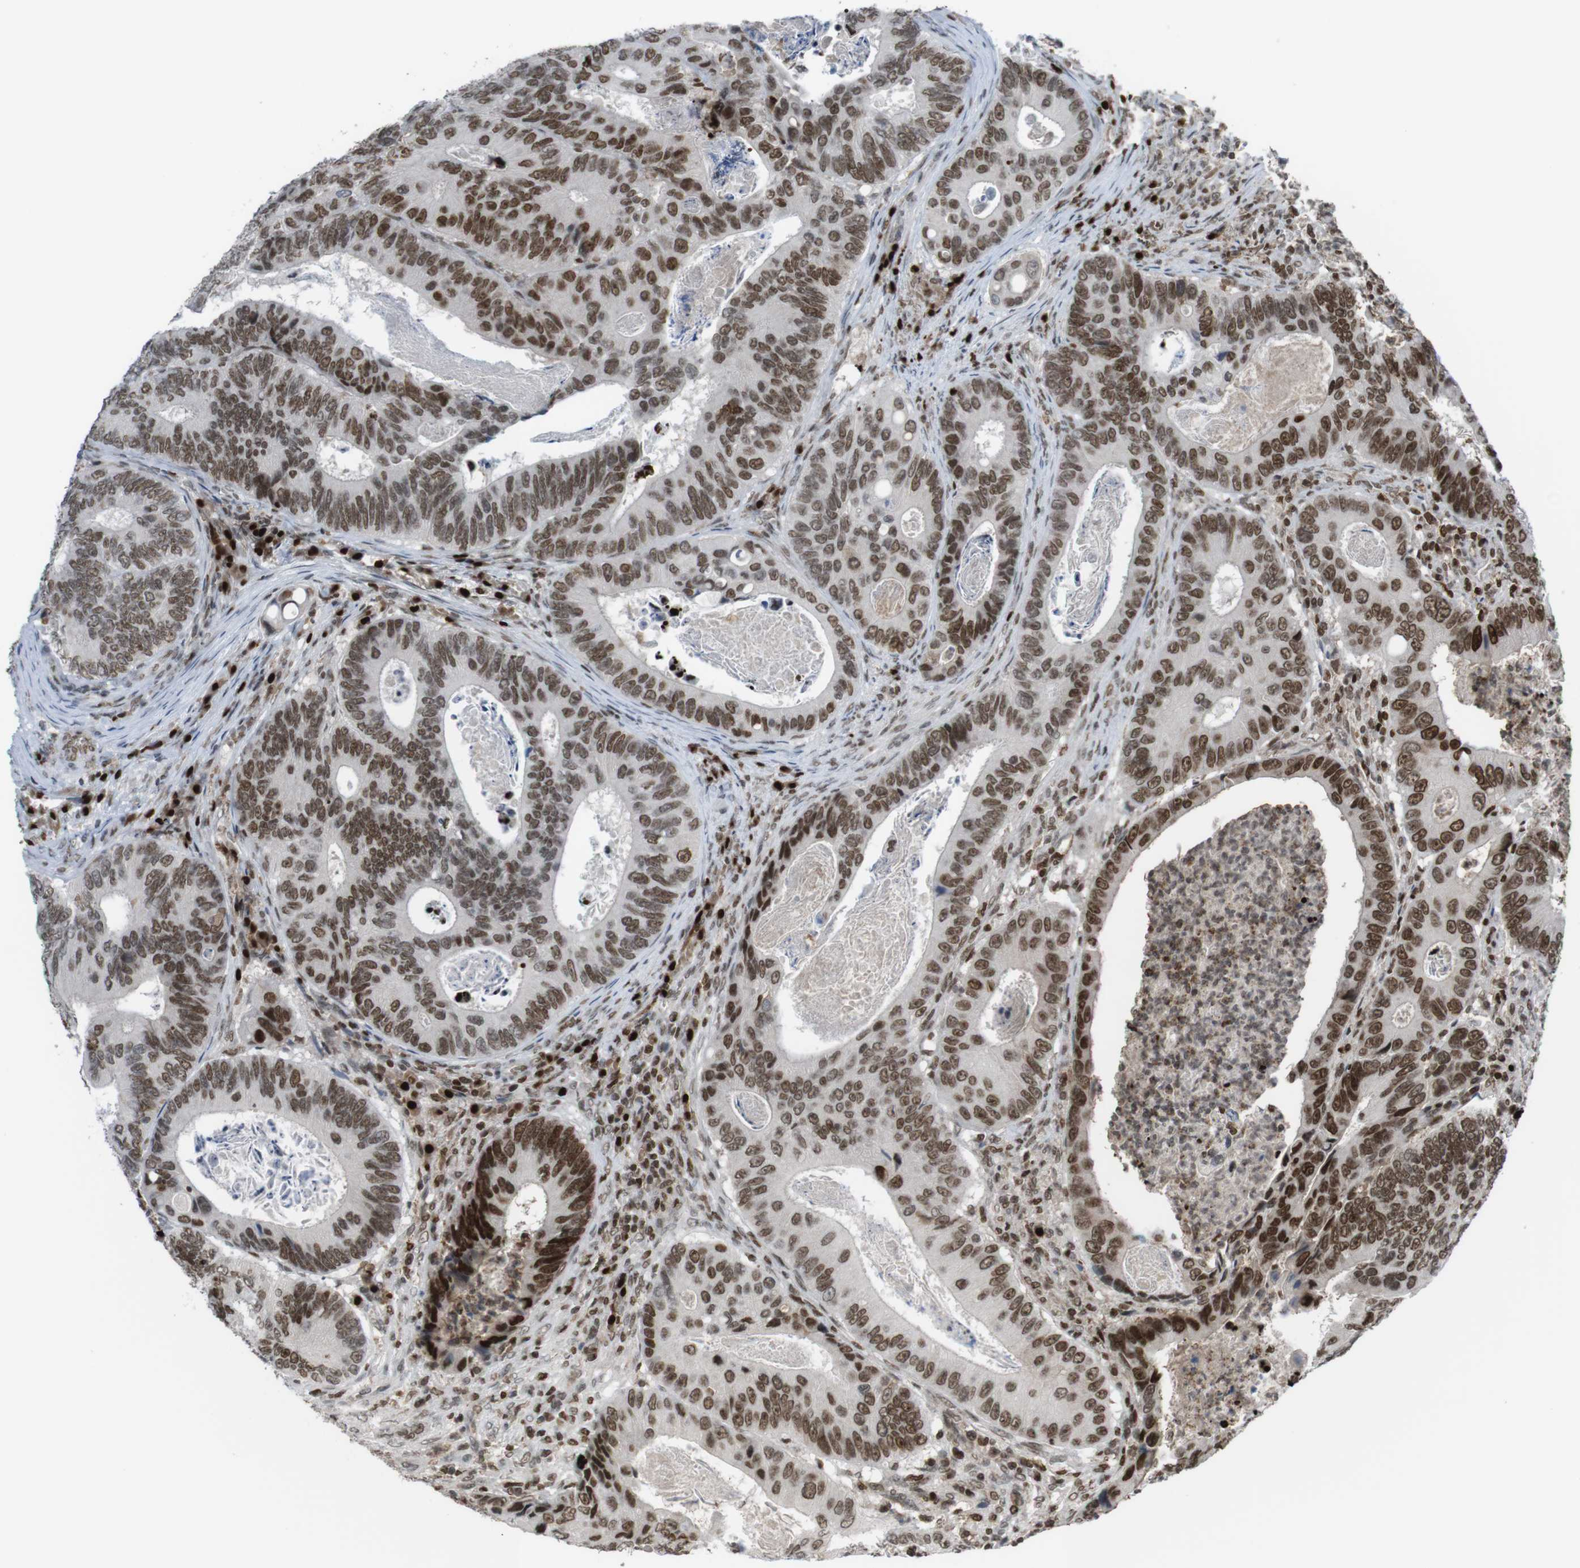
{"staining": {"intensity": "strong", "quantity": ">75%", "location": "nuclear"}, "tissue": "colorectal cancer", "cell_type": "Tumor cells", "image_type": "cancer", "snomed": [{"axis": "morphology", "description": "Inflammation, NOS"}, {"axis": "morphology", "description": "Adenocarcinoma, NOS"}, {"axis": "topography", "description": "Colon"}], "caption": "Colorectal cancer (adenocarcinoma) stained for a protein (brown) reveals strong nuclear positive expression in about >75% of tumor cells.", "gene": "SUB1", "patient": {"sex": "male", "age": 72}}